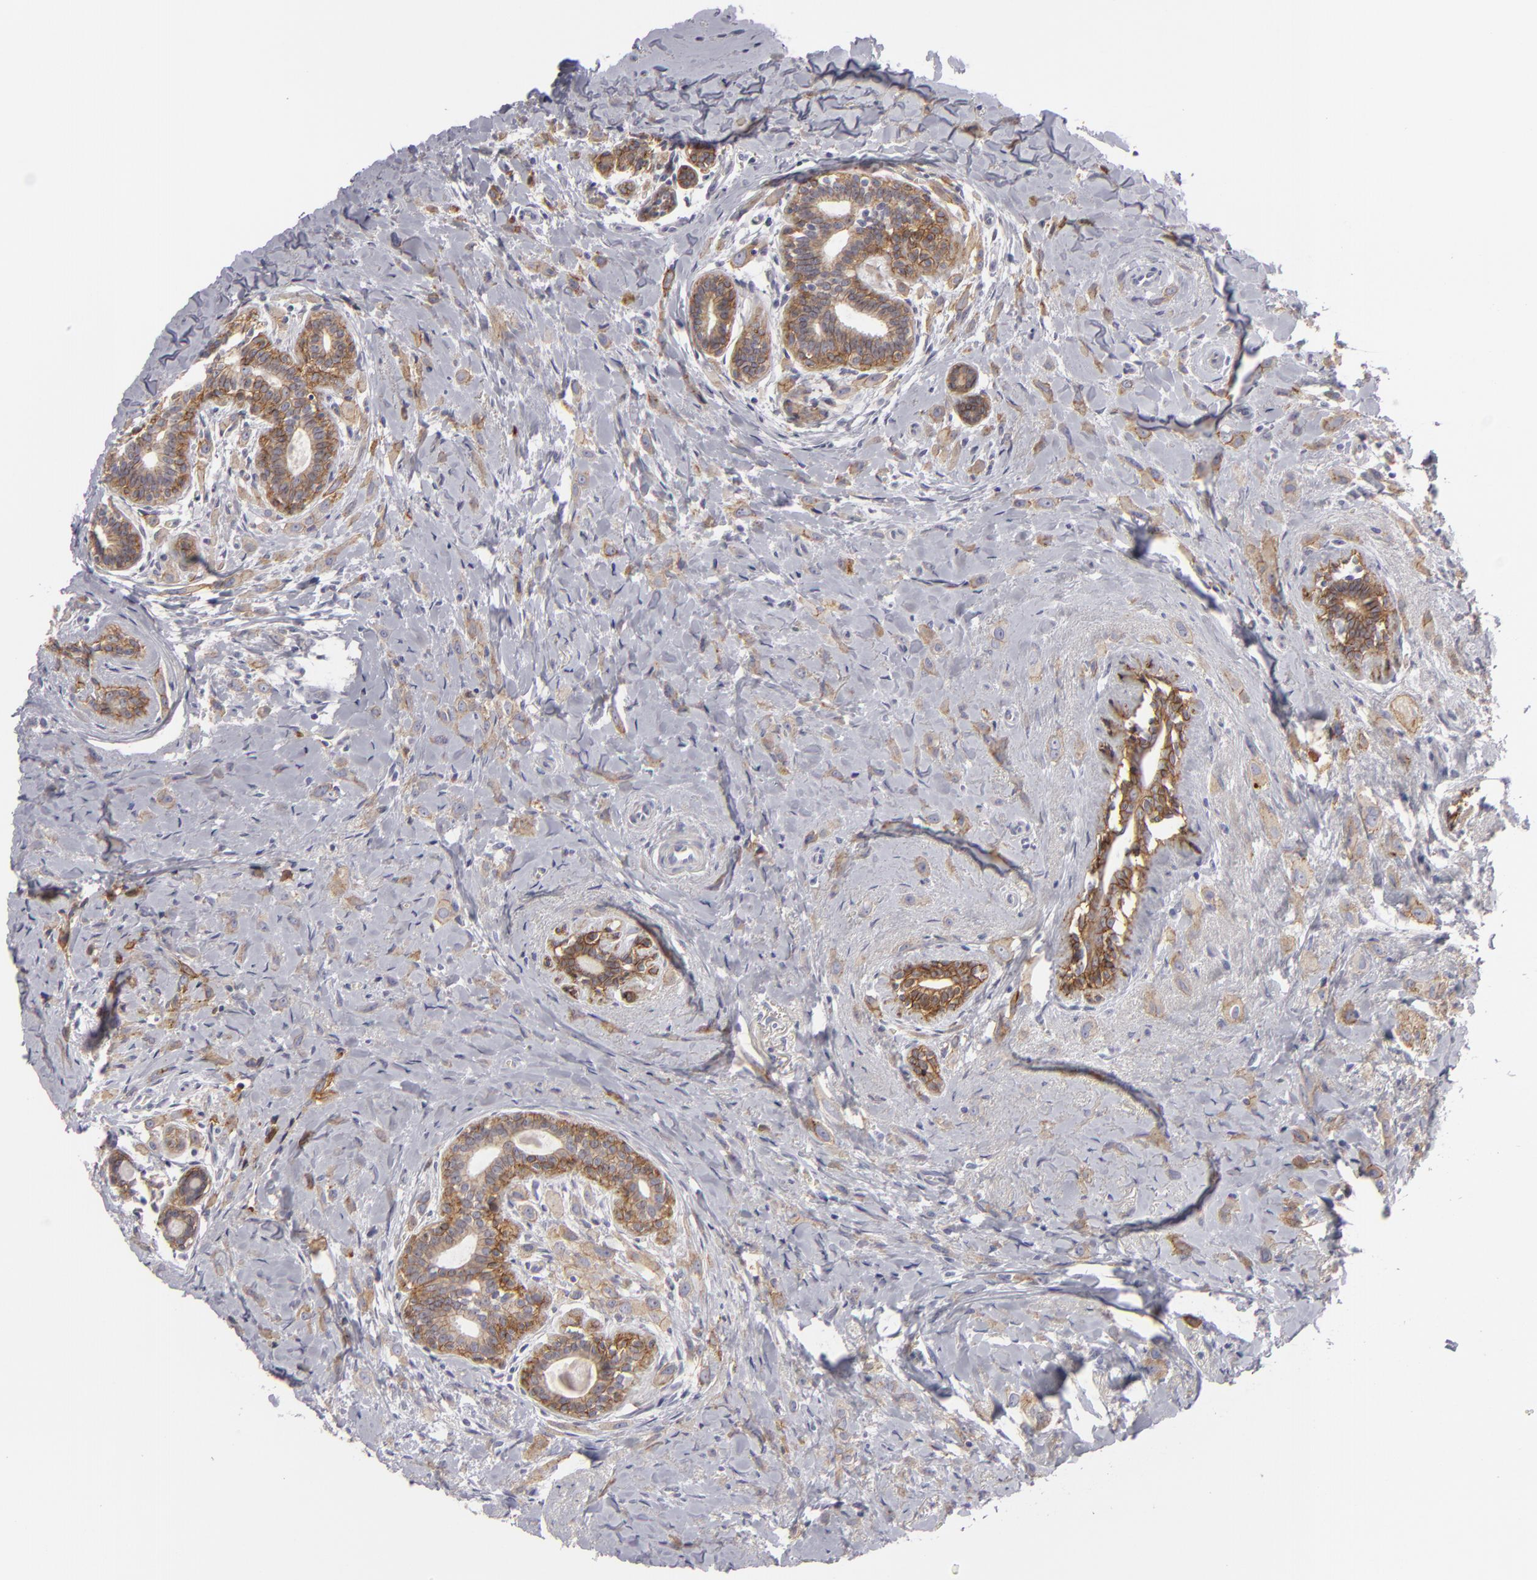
{"staining": {"intensity": "weak", "quantity": "25%-75%", "location": "cytoplasmic/membranous"}, "tissue": "breast cancer", "cell_type": "Tumor cells", "image_type": "cancer", "snomed": [{"axis": "morphology", "description": "Lobular carcinoma"}, {"axis": "topography", "description": "Breast"}], "caption": "Breast lobular carcinoma stained with immunohistochemistry shows weak cytoplasmic/membranous staining in about 25%-75% of tumor cells.", "gene": "JUP", "patient": {"sex": "female", "age": 57}}